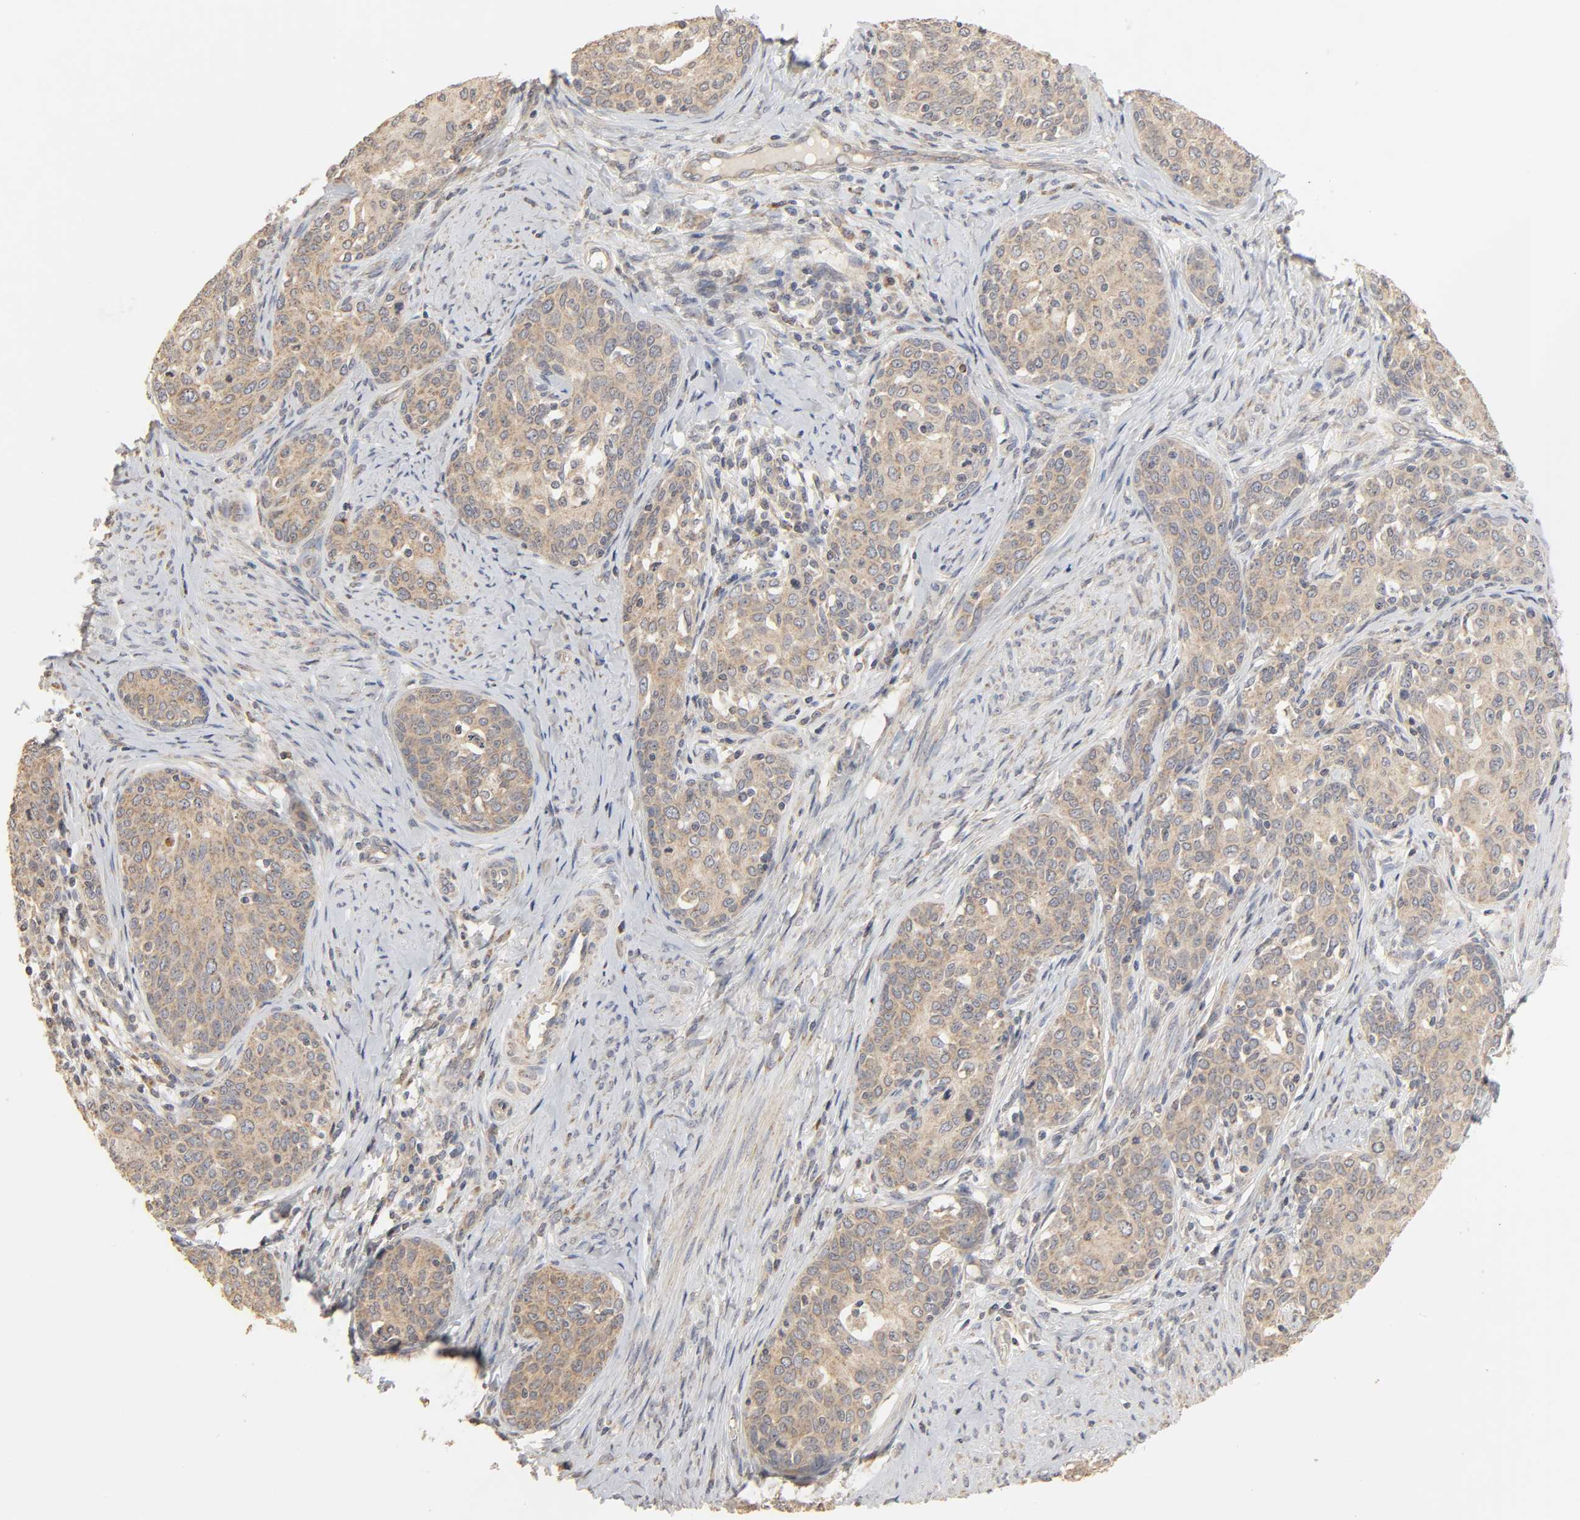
{"staining": {"intensity": "weak", "quantity": ">75%", "location": "cytoplasmic/membranous"}, "tissue": "cervical cancer", "cell_type": "Tumor cells", "image_type": "cancer", "snomed": [{"axis": "morphology", "description": "Squamous cell carcinoma, NOS"}, {"axis": "morphology", "description": "Adenocarcinoma, NOS"}, {"axis": "topography", "description": "Cervix"}], "caption": "An image showing weak cytoplasmic/membranous expression in approximately >75% of tumor cells in cervical adenocarcinoma, as visualized by brown immunohistochemical staining.", "gene": "CLEC4E", "patient": {"sex": "female", "age": 52}}